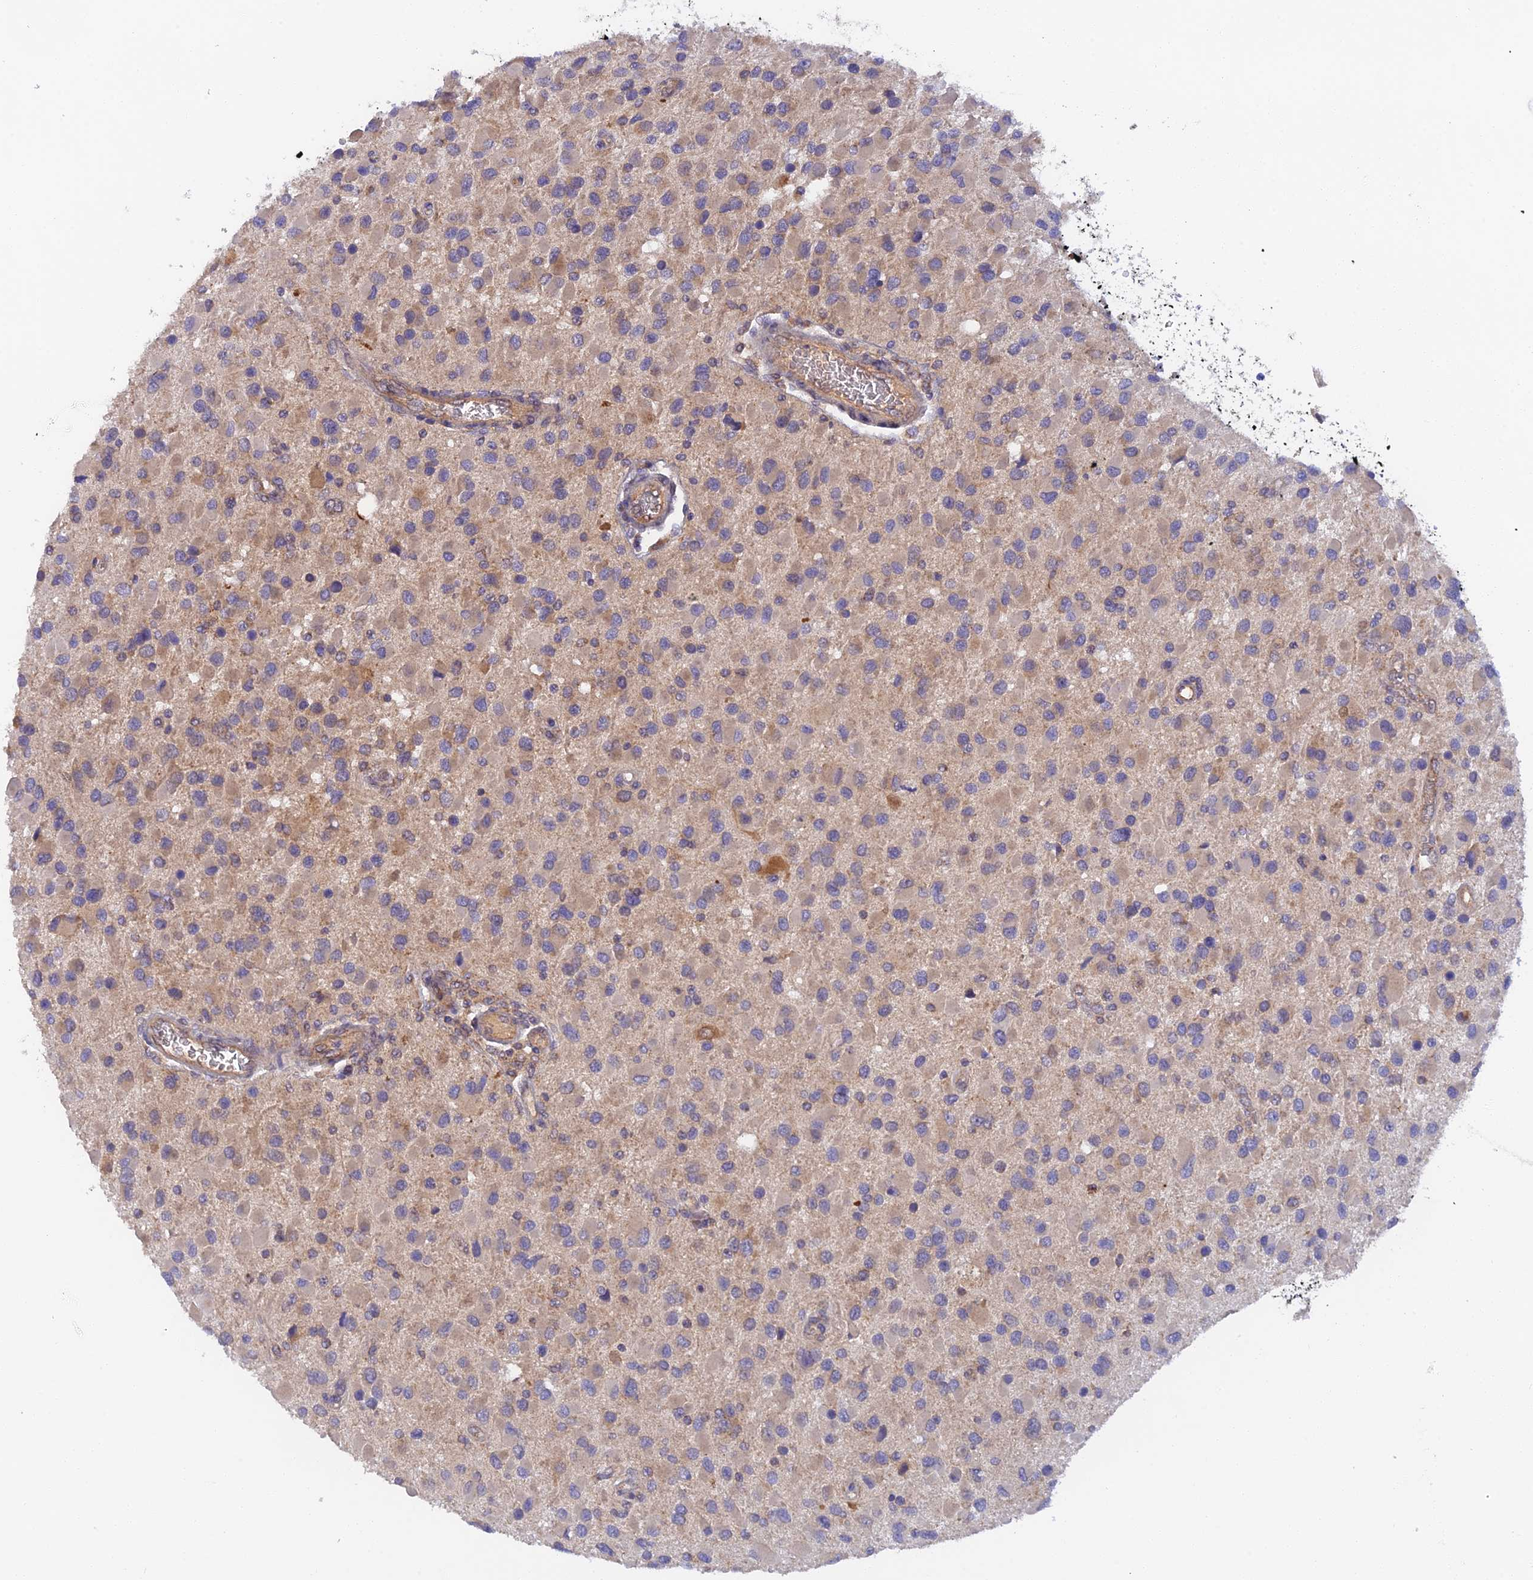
{"staining": {"intensity": "weak", "quantity": "<25%", "location": "cytoplasmic/membranous"}, "tissue": "glioma", "cell_type": "Tumor cells", "image_type": "cancer", "snomed": [{"axis": "morphology", "description": "Glioma, malignant, High grade"}, {"axis": "topography", "description": "Brain"}], "caption": "A histopathology image of human glioma is negative for staining in tumor cells. The staining was performed using DAB to visualize the protein expression in brown, while the nuclei were stained in blue with hematoxylin (Magnification: 20x).", "gene": "RANBP6", "patient": {"sex": "male", "age": 53}}